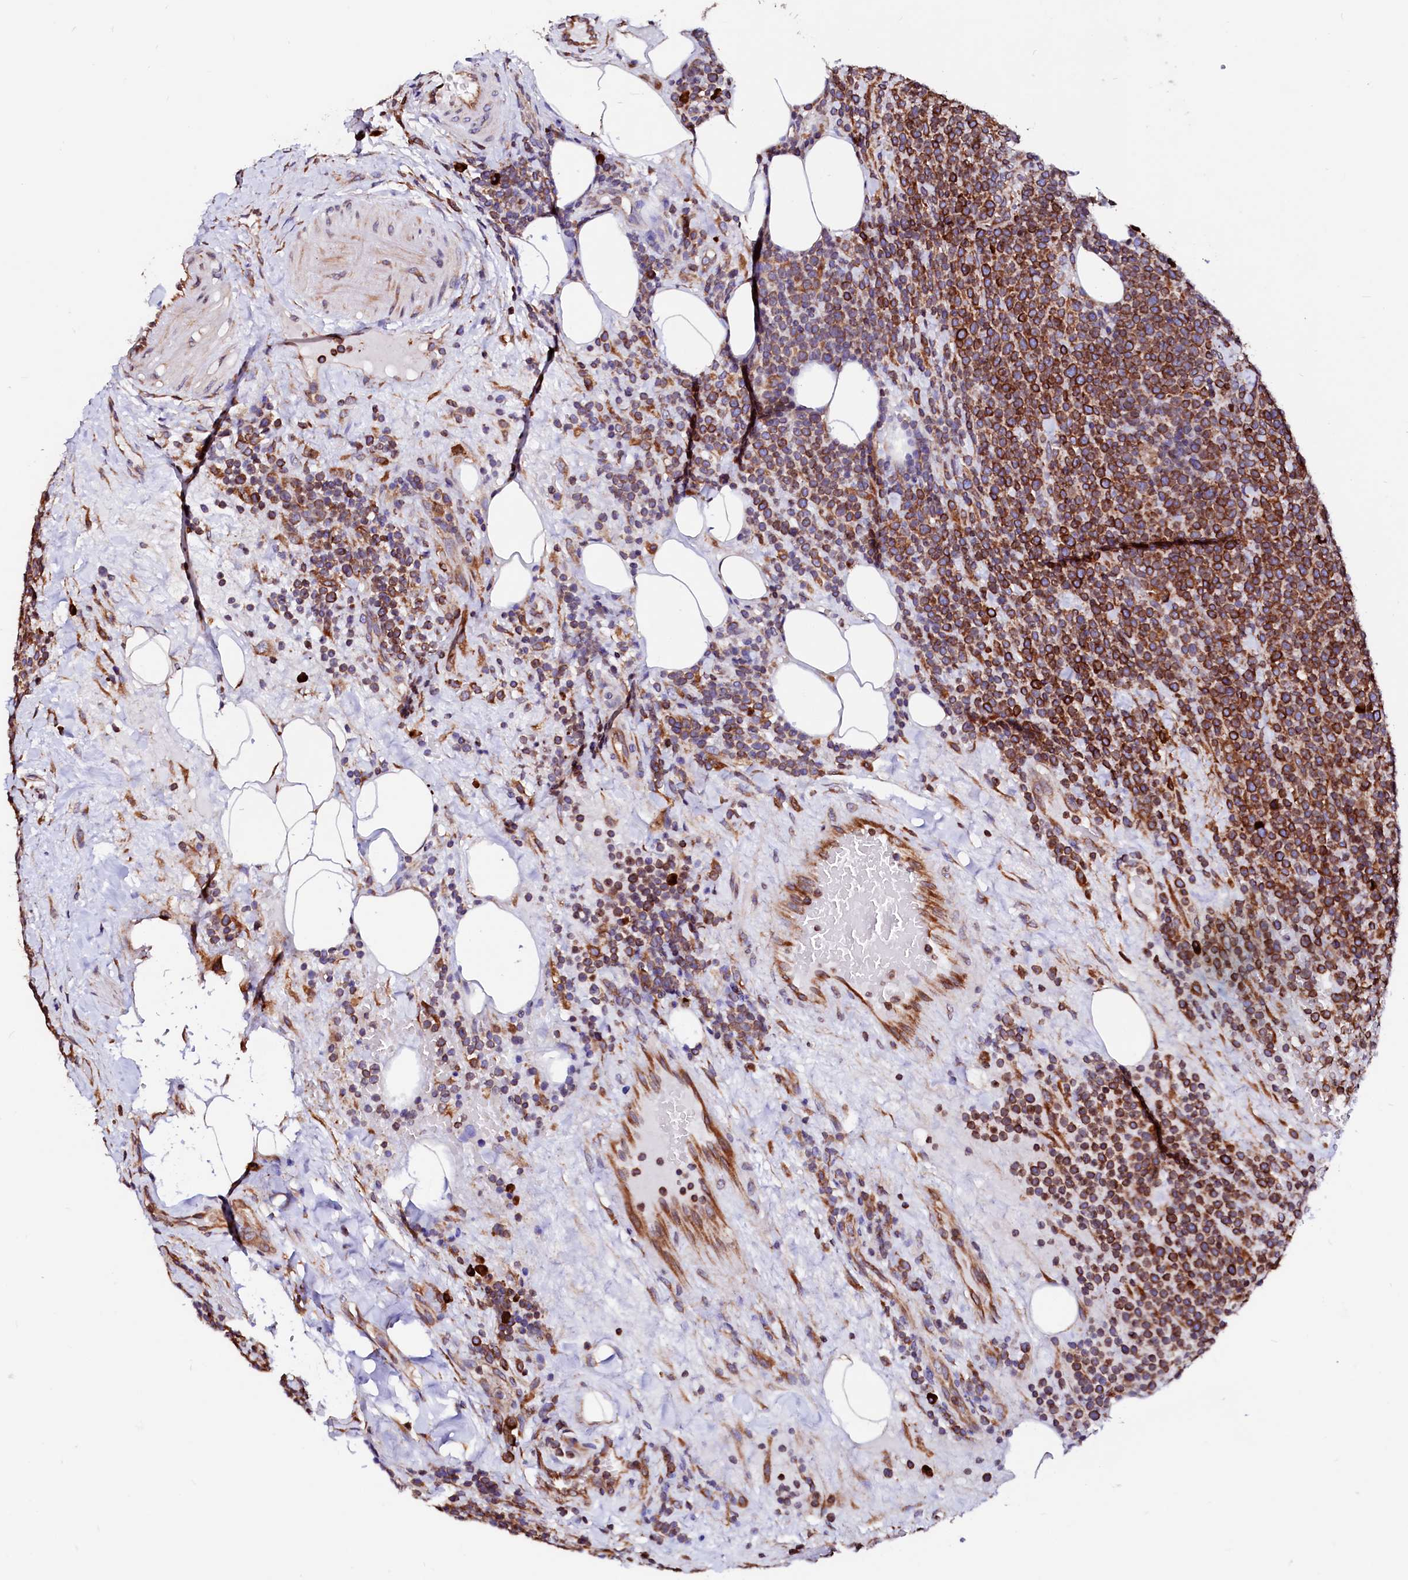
{"staining": {"intensity": "strong", "quantity": ">75%", "location": "cytoplasmic/membranous"}, "tissue": "lymphoma", "cell_type": "Tumor cells", "image_type": "cancer", "snomed": [{"axis": "morphology", "description": "Malignant lymphoma, non-Hodgkin's type, High grade"}, {"axis": "topography", "description": "Lymph node"}], "caption": "Strong cytoplasmic/membranous expression is appreciated in approximately >75% of tumor cells in lymphoma.", "gene": "DERL1", "patient": {"sex": "male", "age": 61}}